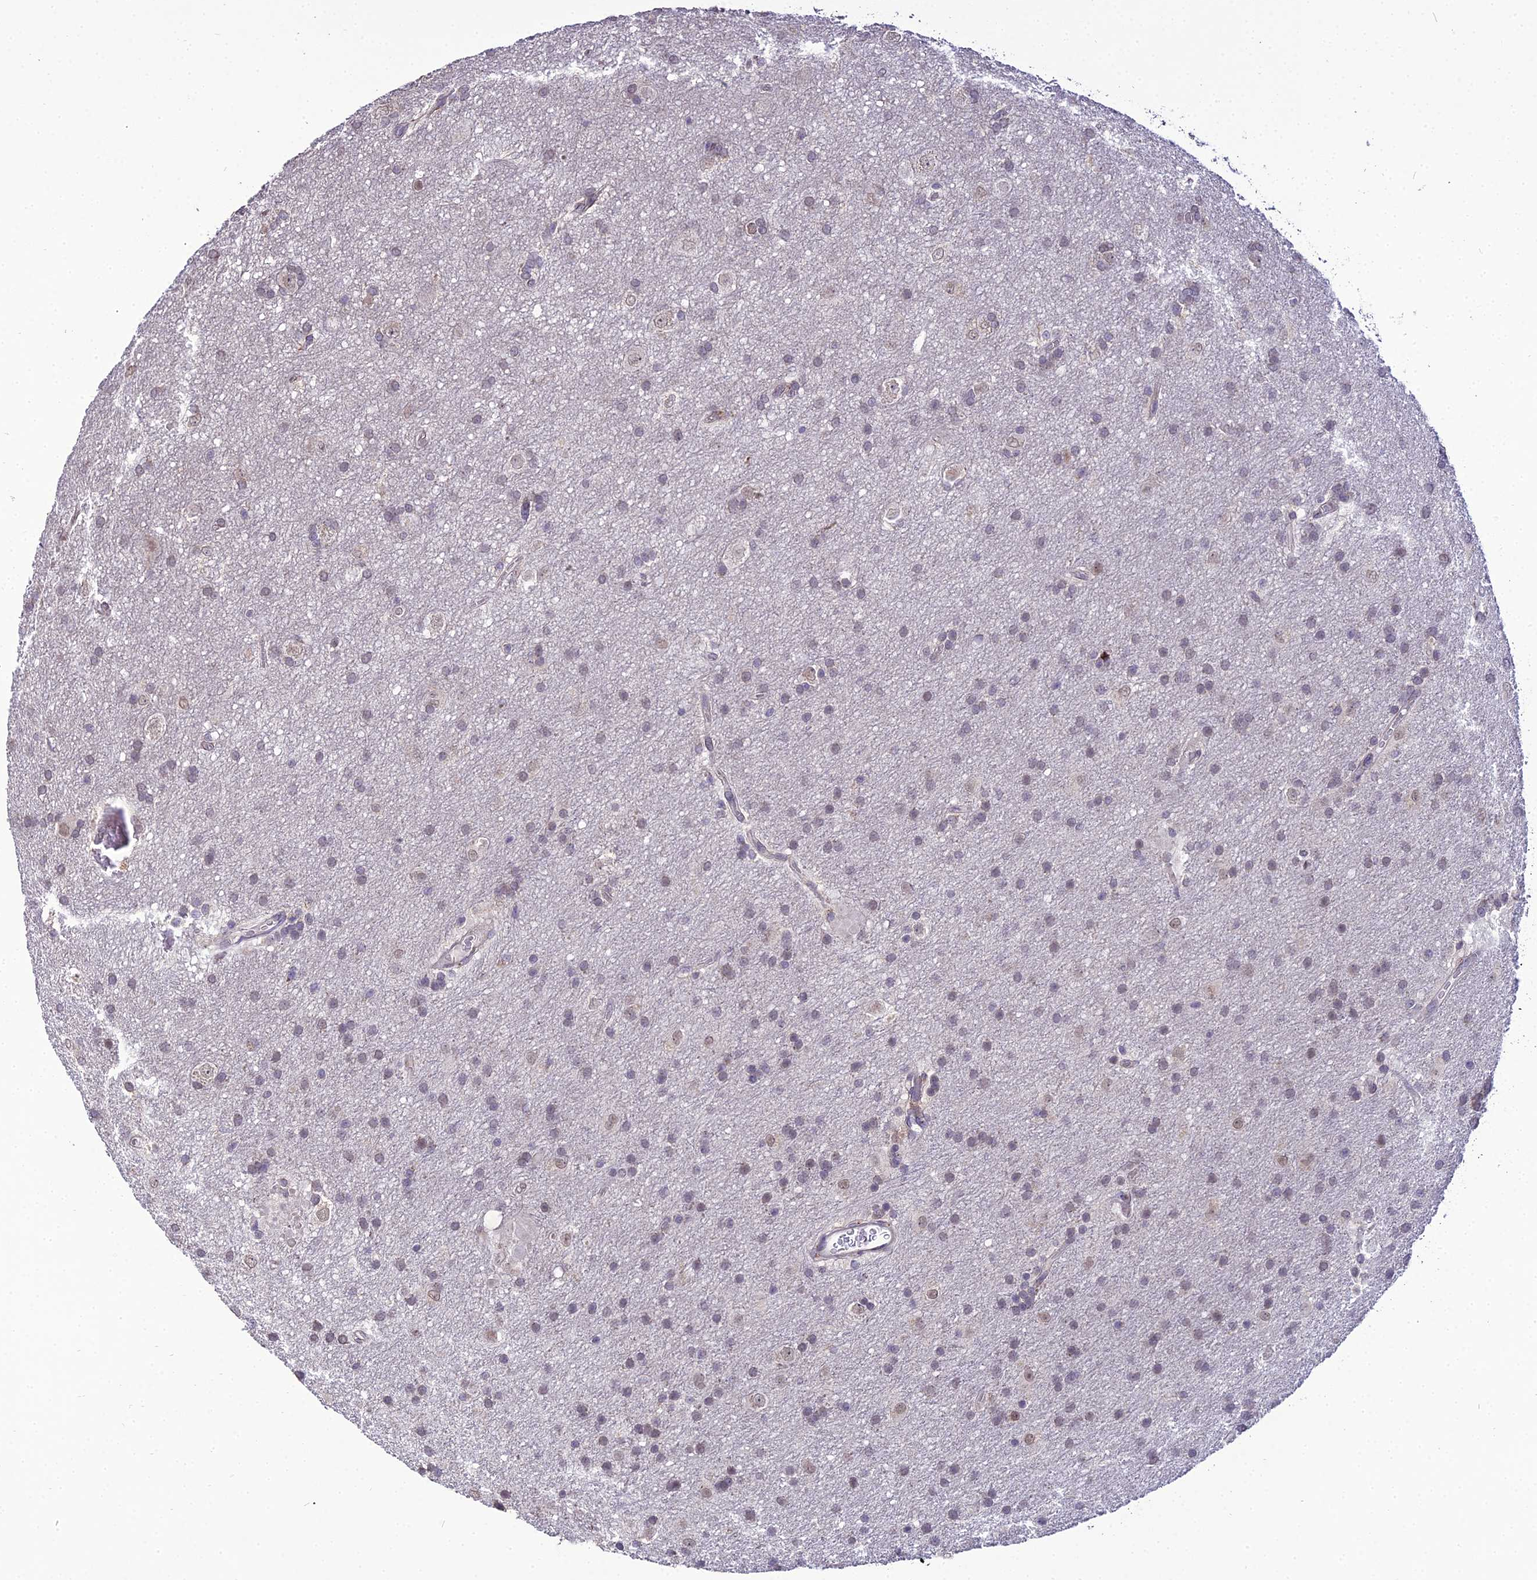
{"staining": {"intensity": "negative", "quantity": "none", "location": "none"}, "tissue": "glioma", "cell_type": "Tumor cells", "image_type": "cancer", "snomed": [{"axis": "morphology", "description": "Glioma, malignant, Low grade"}, {"axis": "topography", "description": "Brain"}], "caption": "High power microscopy micrograph of an immunohistochemistry (IHC) image of glioma, revealing no significant expression in tumor cells. (Stains: DAB (3,3'-diaminobenzidine) IHC with hematoxylin counter stain, Microscopy: brightfield microscopy at high magnification).", "gene": "TROAP", "patient": {"sex": "male", "age": 66}}